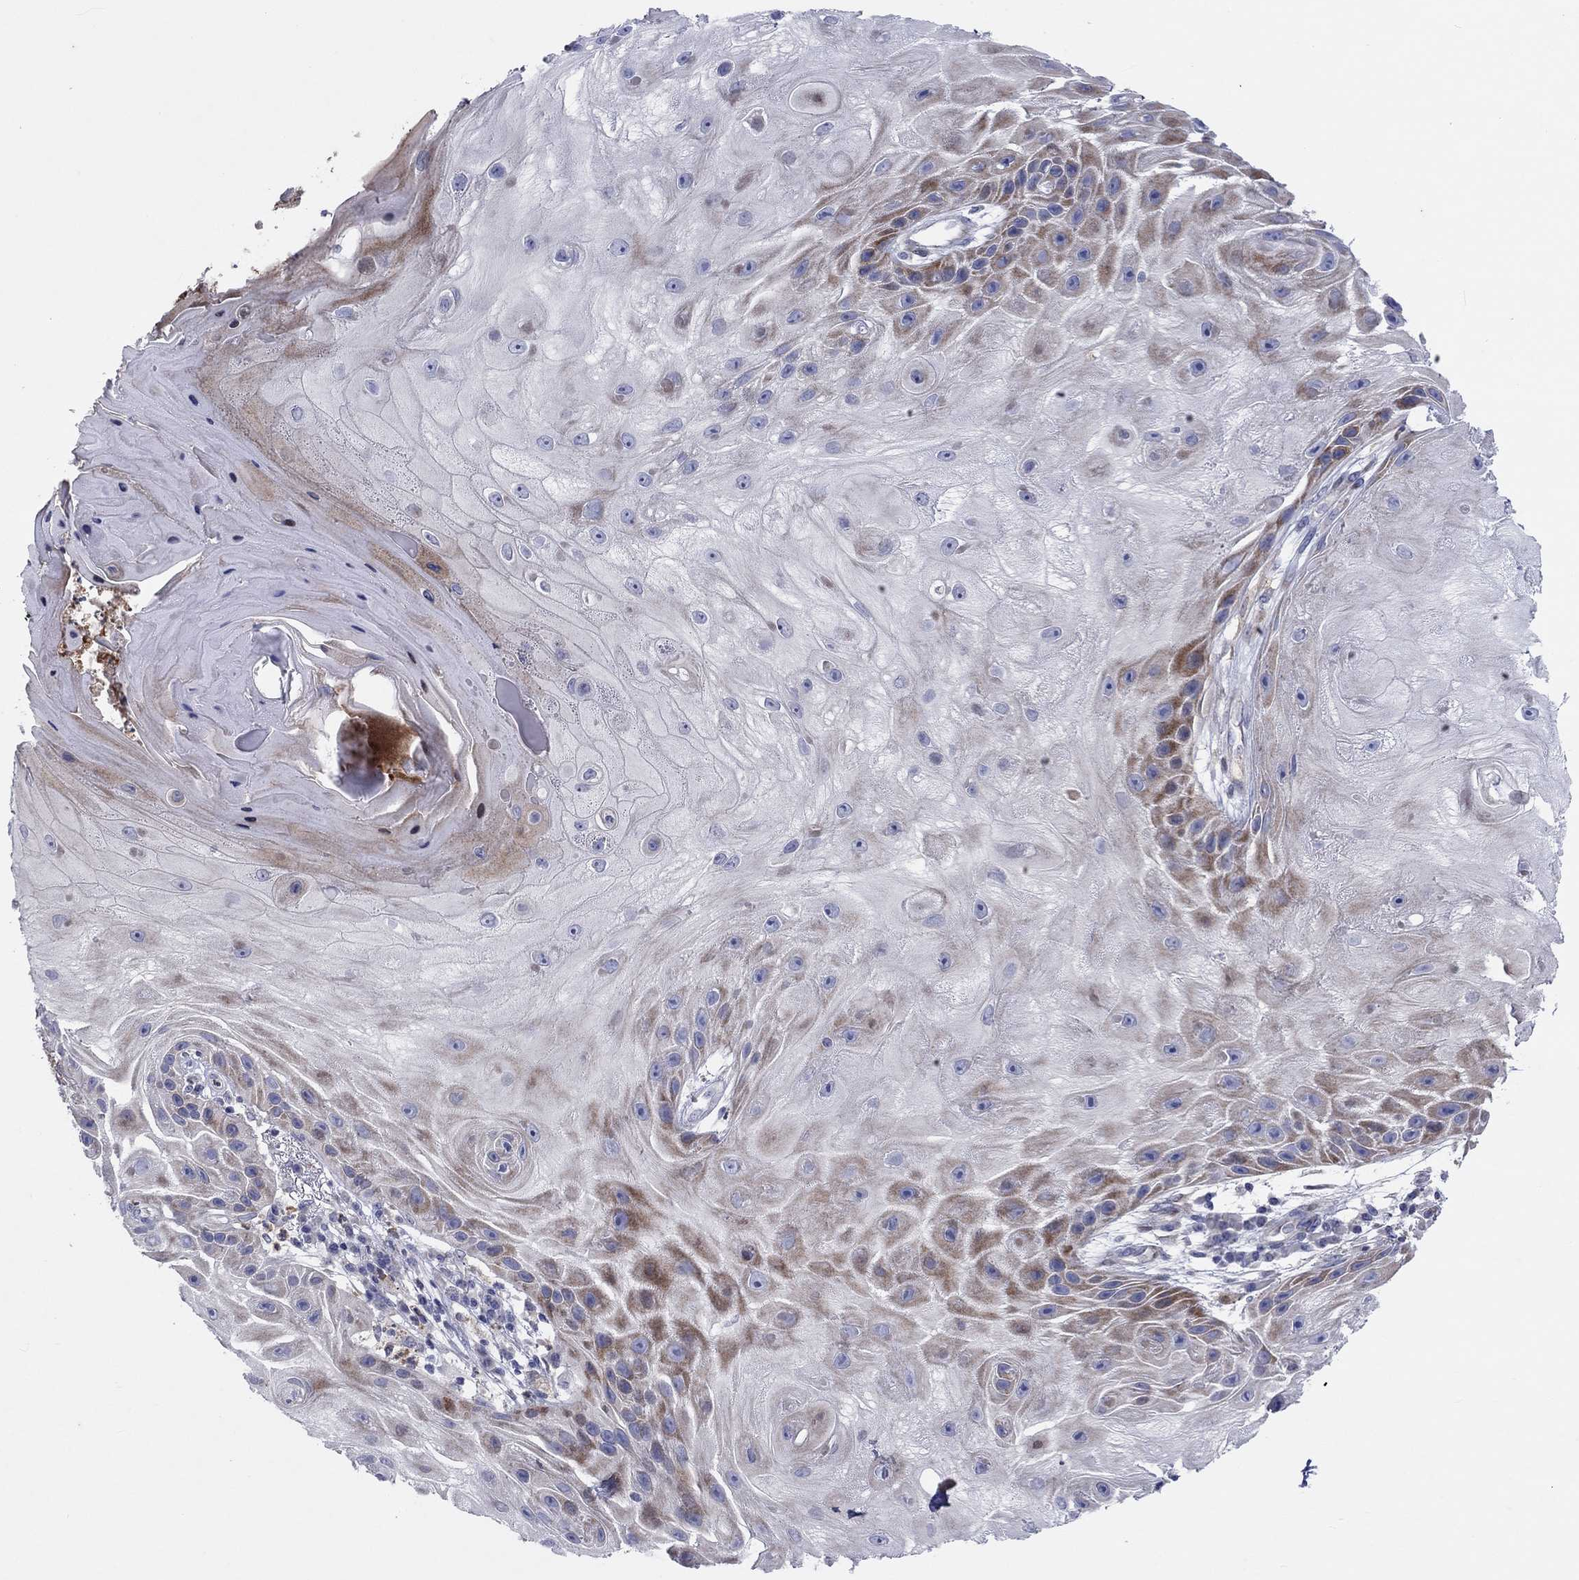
{"staining": {"intensity": "strong", "quantity": "<25%", "location": "cytoplasmic/membranous"}, "tissue": "skin cancer", "cell_type": "Tumor cells", "image_type": "cancer", "snomed": [{"axis": "morphology", "description": "Normal tissue, NOS"}, {"axis": "morphology", "description": "Squamous cell carcinoma, NOS"}, {"axis": "topography", "description": "Skin"}], "caption": "Strong cytoplasmic/membranous positivity for a protein is present in about <25% of tumor cells of skin squamous cell carcinoma using immunohistochemistry (IHC).", "gene": "ARHGAP36", "patient": {"sex": "male", "age": 79}}